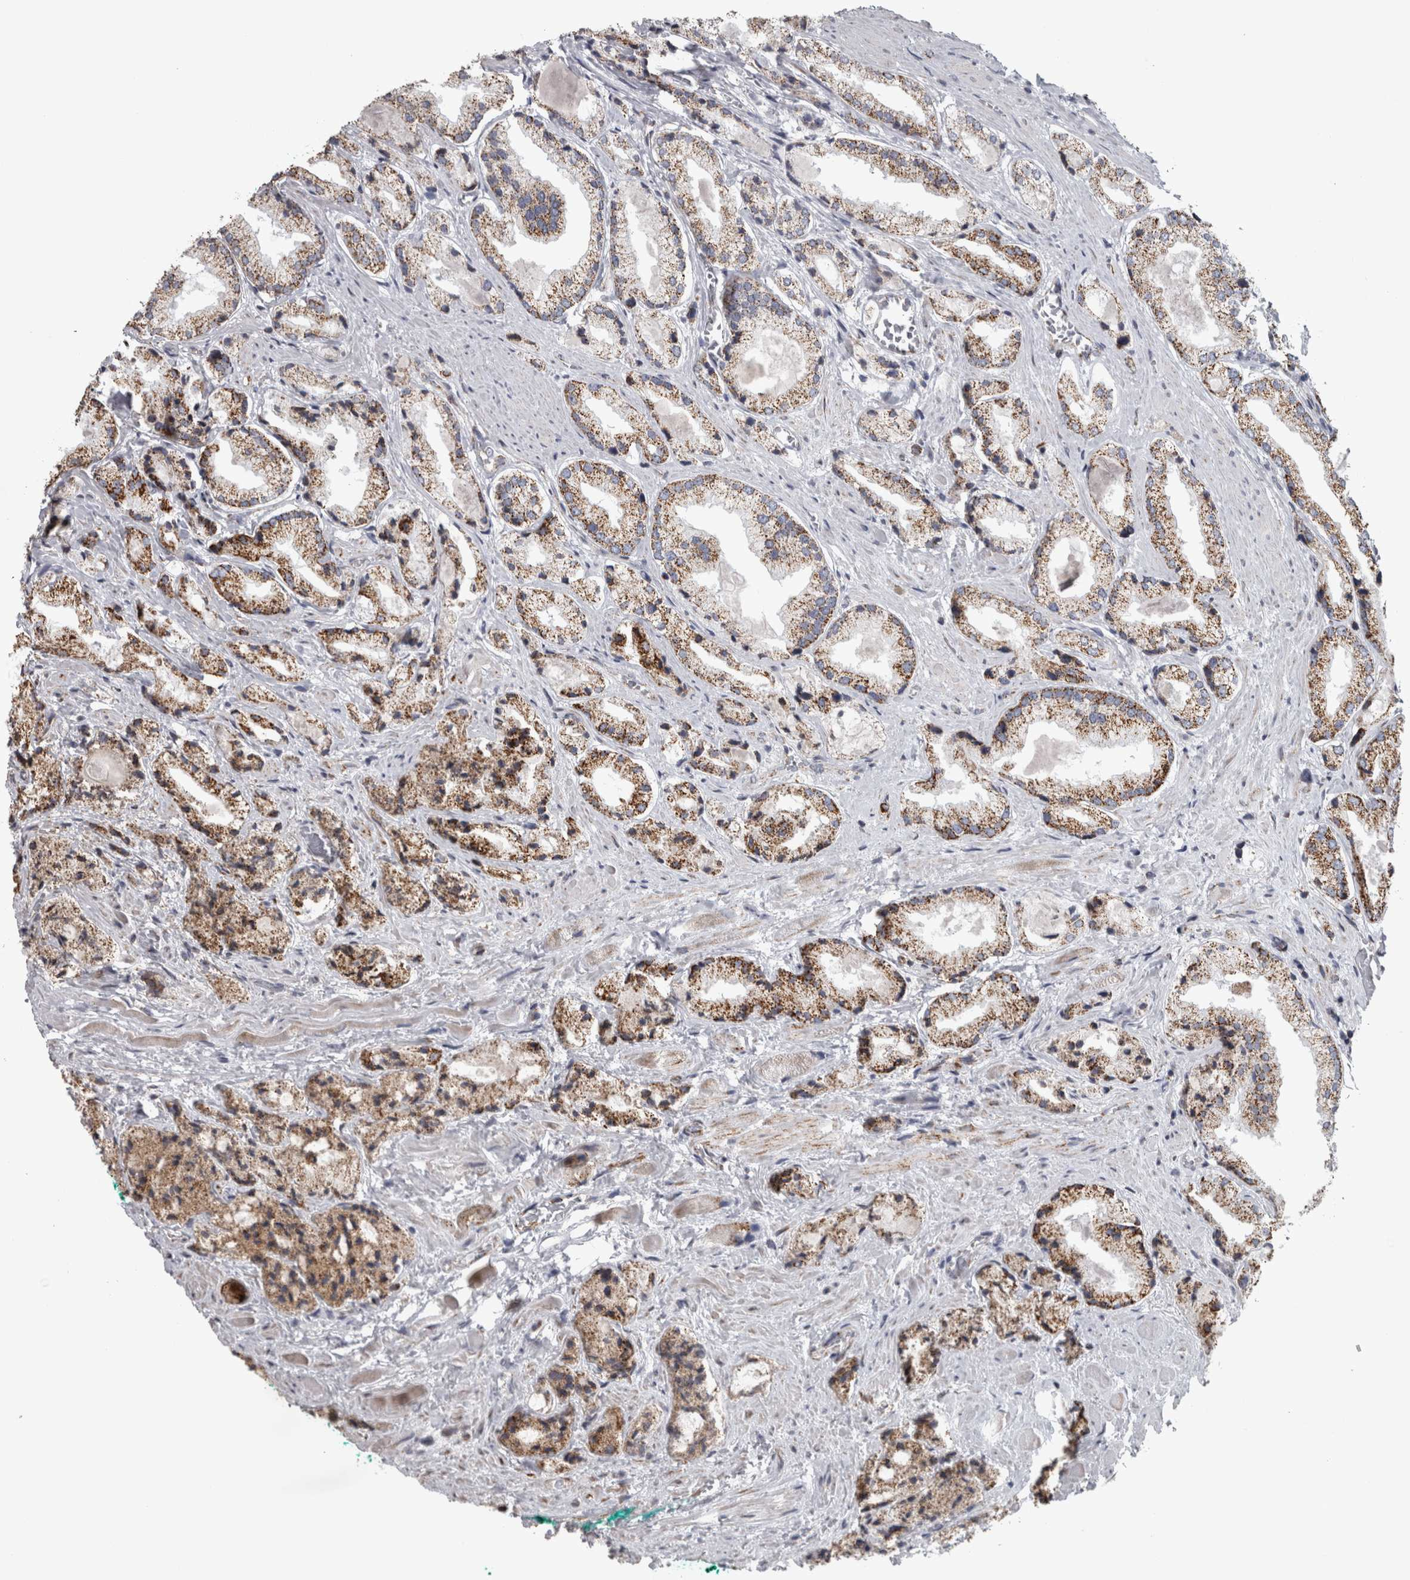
{"staining": {"intensity": "moderate", "quantity": ">75%", "location": "cytoplasmic/membranous"}, "tissue": "prostate cancer", "cell_type": "Tumor cells", "image_type": "cancer", "snomed": [{"axis": "morphology", "description": "Adenocarcinoma, Low grade"}, {"axis": "topography", "description": "Prostate"}], "caption": "Immunohistochemical staining of prostate cancer reveals medium levels of moderate cytoplasmic/membranous staining in approximately >75% of tumor cells.", "gene": "DBT", "patient": {"sex": "male", "age": 62}}